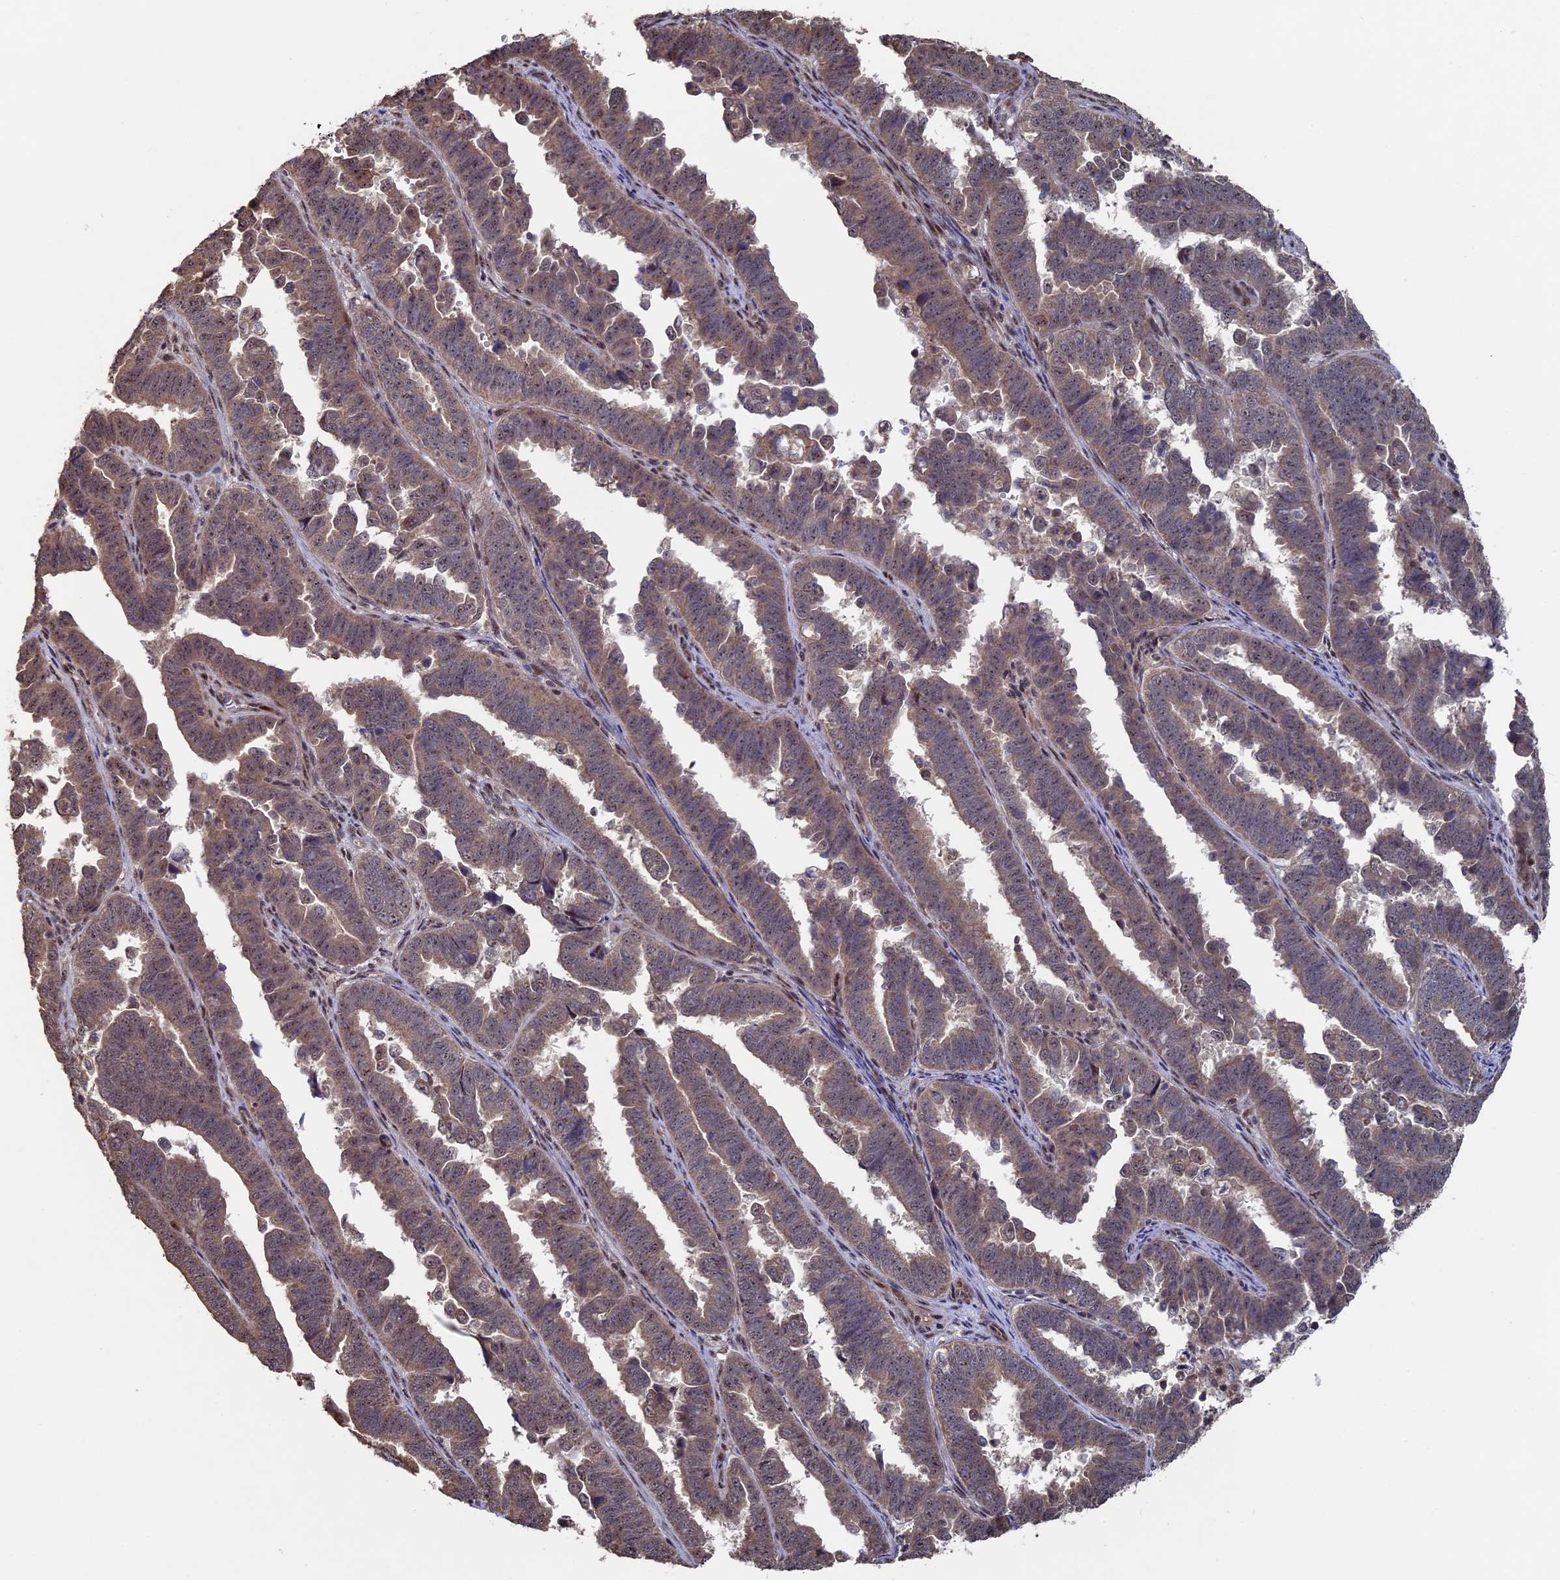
{"staining": {"intensity": "weak", "quantity": ">75%", "location": "cytoplasmic/membranous"}, "tissue": "endometrial cancer", "cell_type": "Tumor cells", "image_type": "cancer", "snomed": [{"axis": "morphology", "description": "Adenocarcinoma, NOS"}, {"axis": "topography", "description": "Endometrium"}], "caption": "Endometrial cancer (adenocarcinoma) stained with a brown dye exhibits weak cytoplasmic/membranous positive staining in about >75% of tumor cells.", "gene": "KIAA1328", "patient": {"sex": "female", "age": 75}}